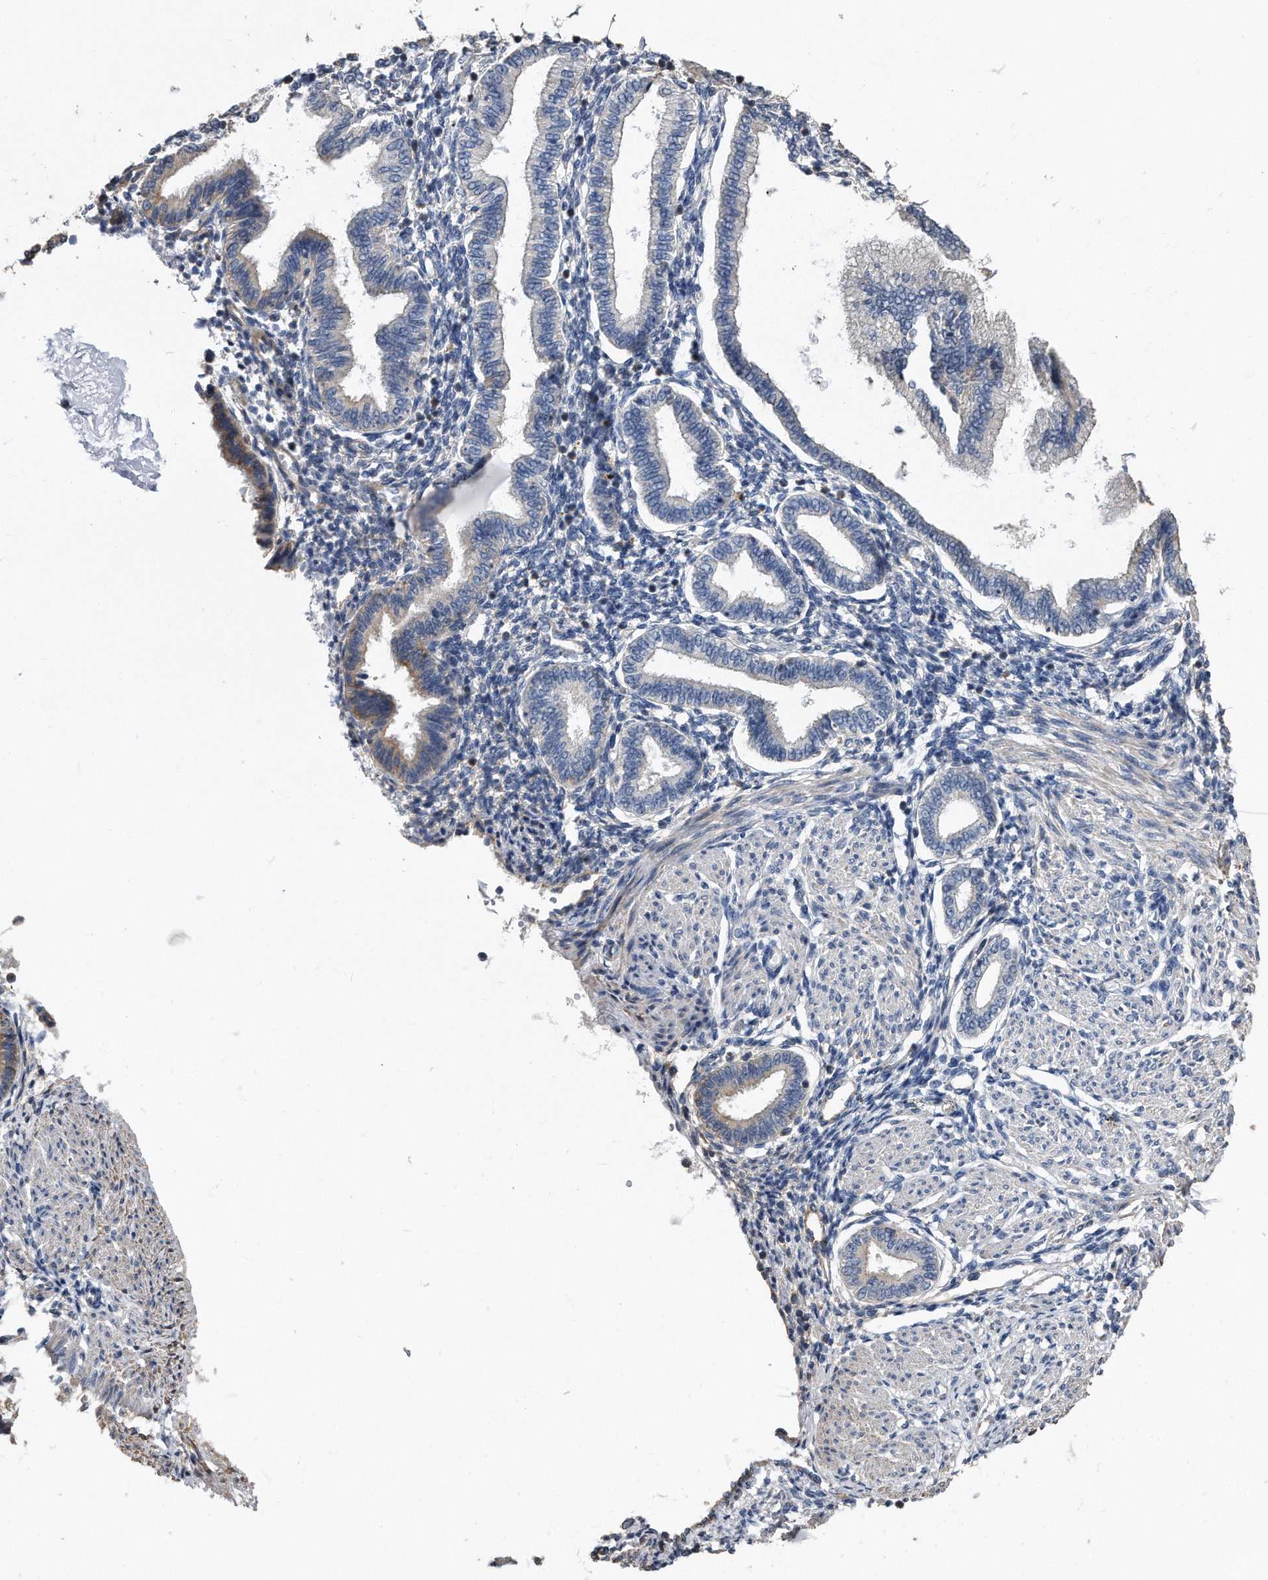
{"staining": {"intensity": "negative", "quantity": "none", "location": "none"}, "tissue": "endometrium", "cell_type": "Cells in endometrial stroma", "image_type": "normal", "snomed": [{"axis": "morphology", "description": "Normal tissue, NOS"}, {"axis": "topography", "description": "Endometrium"}], "caption": "DAB (3,3'-diaminobenzidine) immunohistochemical staining of unremarkable endometrium reveals no significant staining in cells in endometrial stroma. (DAB (3,3'-diaminobenzidine) immunohistochemistry (IHC) with hematoxylin counter stain).", "gene": "KCND3", "patient": {"sex": "female", "age": 53}}